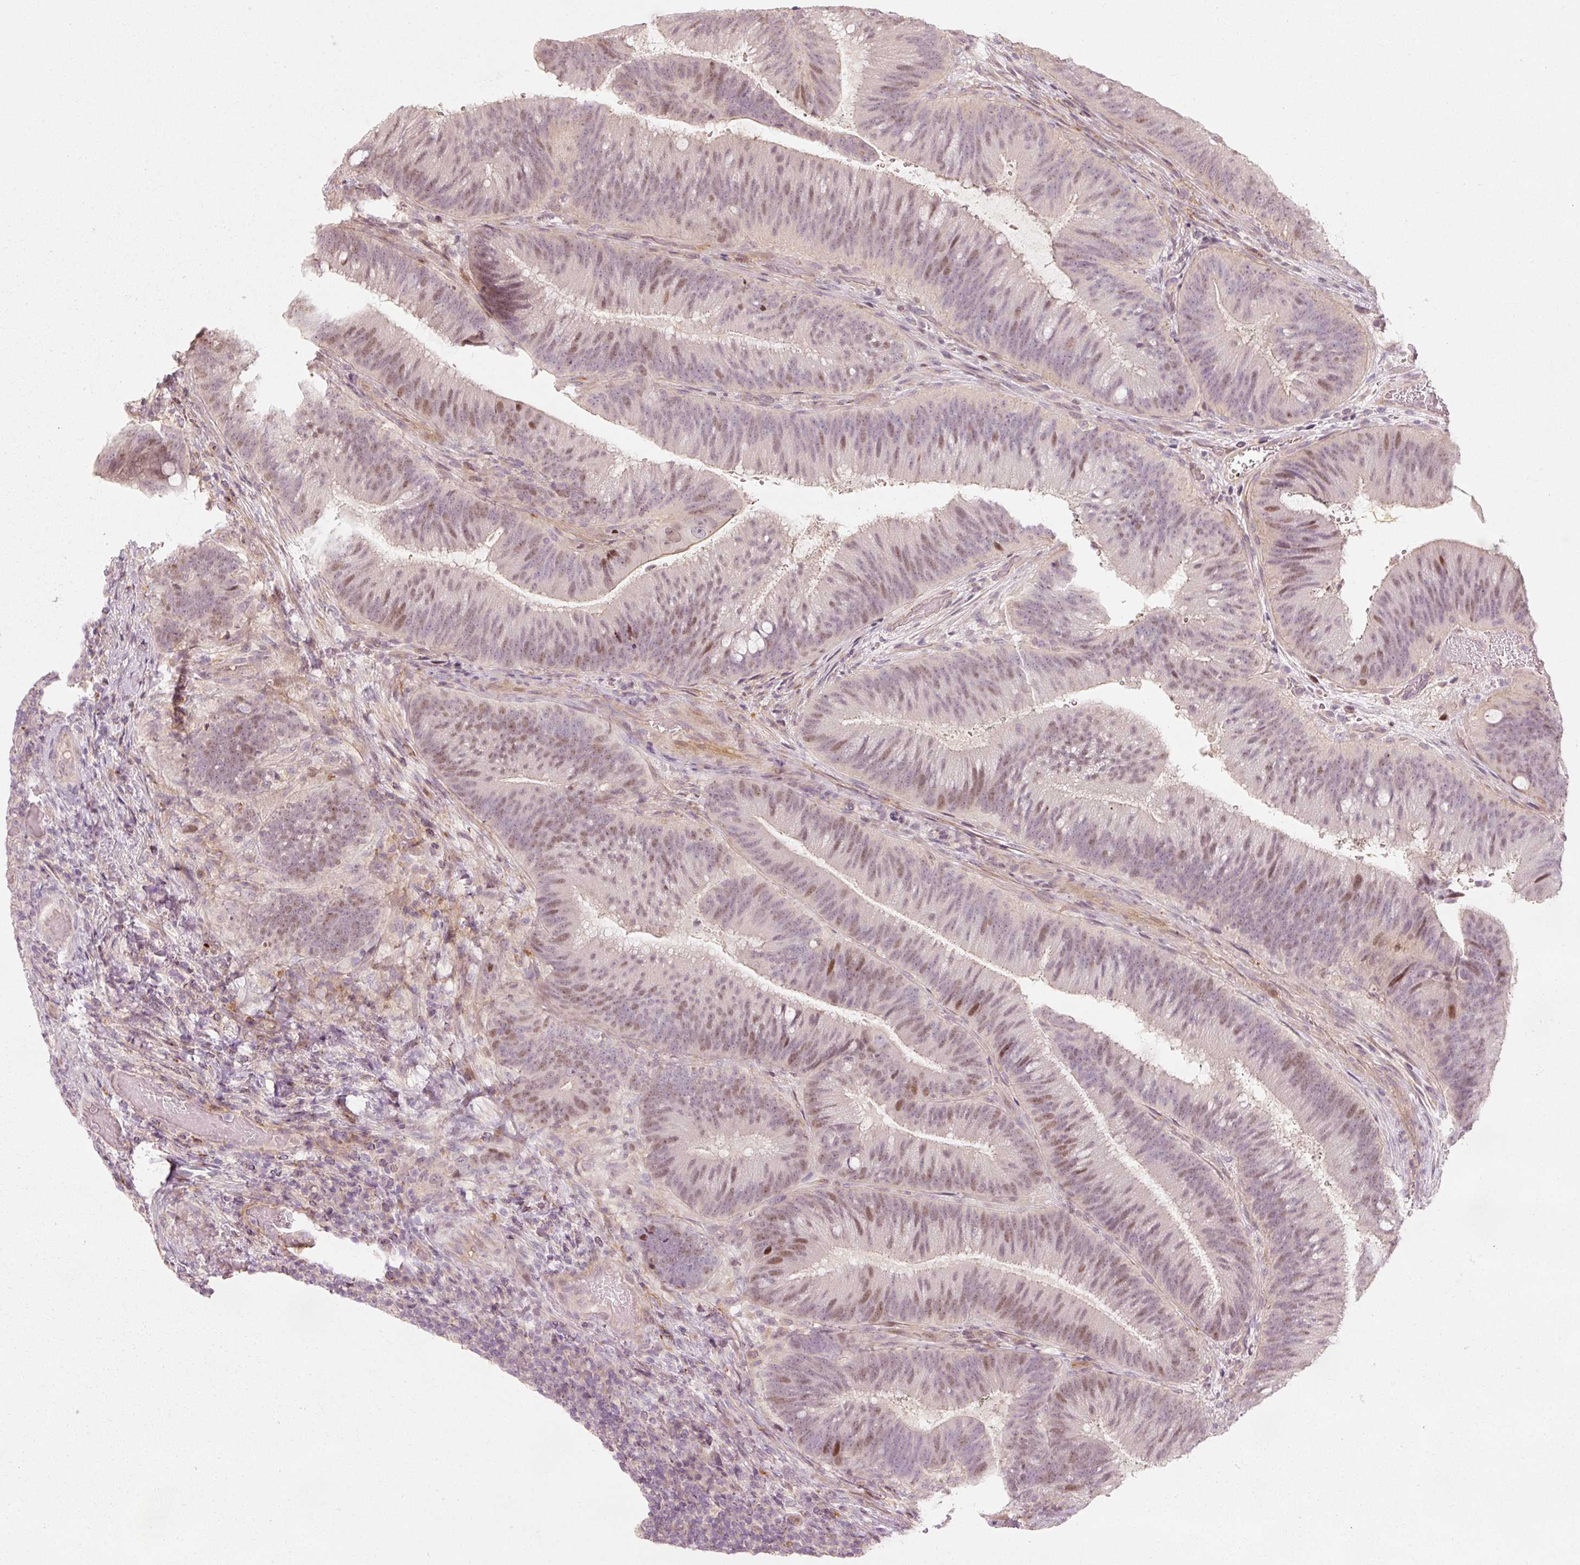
{"staining": {"intensity": "moderate", "quantity": "<25%", "location": "nuclear"}, "tissue": "colorectal cancer", "cell_type": "Tumor cells", "image_type": "cancer", "snomed": [{"axis": "morphology", "description": "Adenocarcinoma, NOS"}, {"axis": "topography", "description": "Colon"}], "caption": "Human adenocarcinoma (colorectal) stained with a protein marker demonstrates moderate staining in tumor cells.", "gene": "TREX2", "patient": {"sex": "female", "age": 43}}